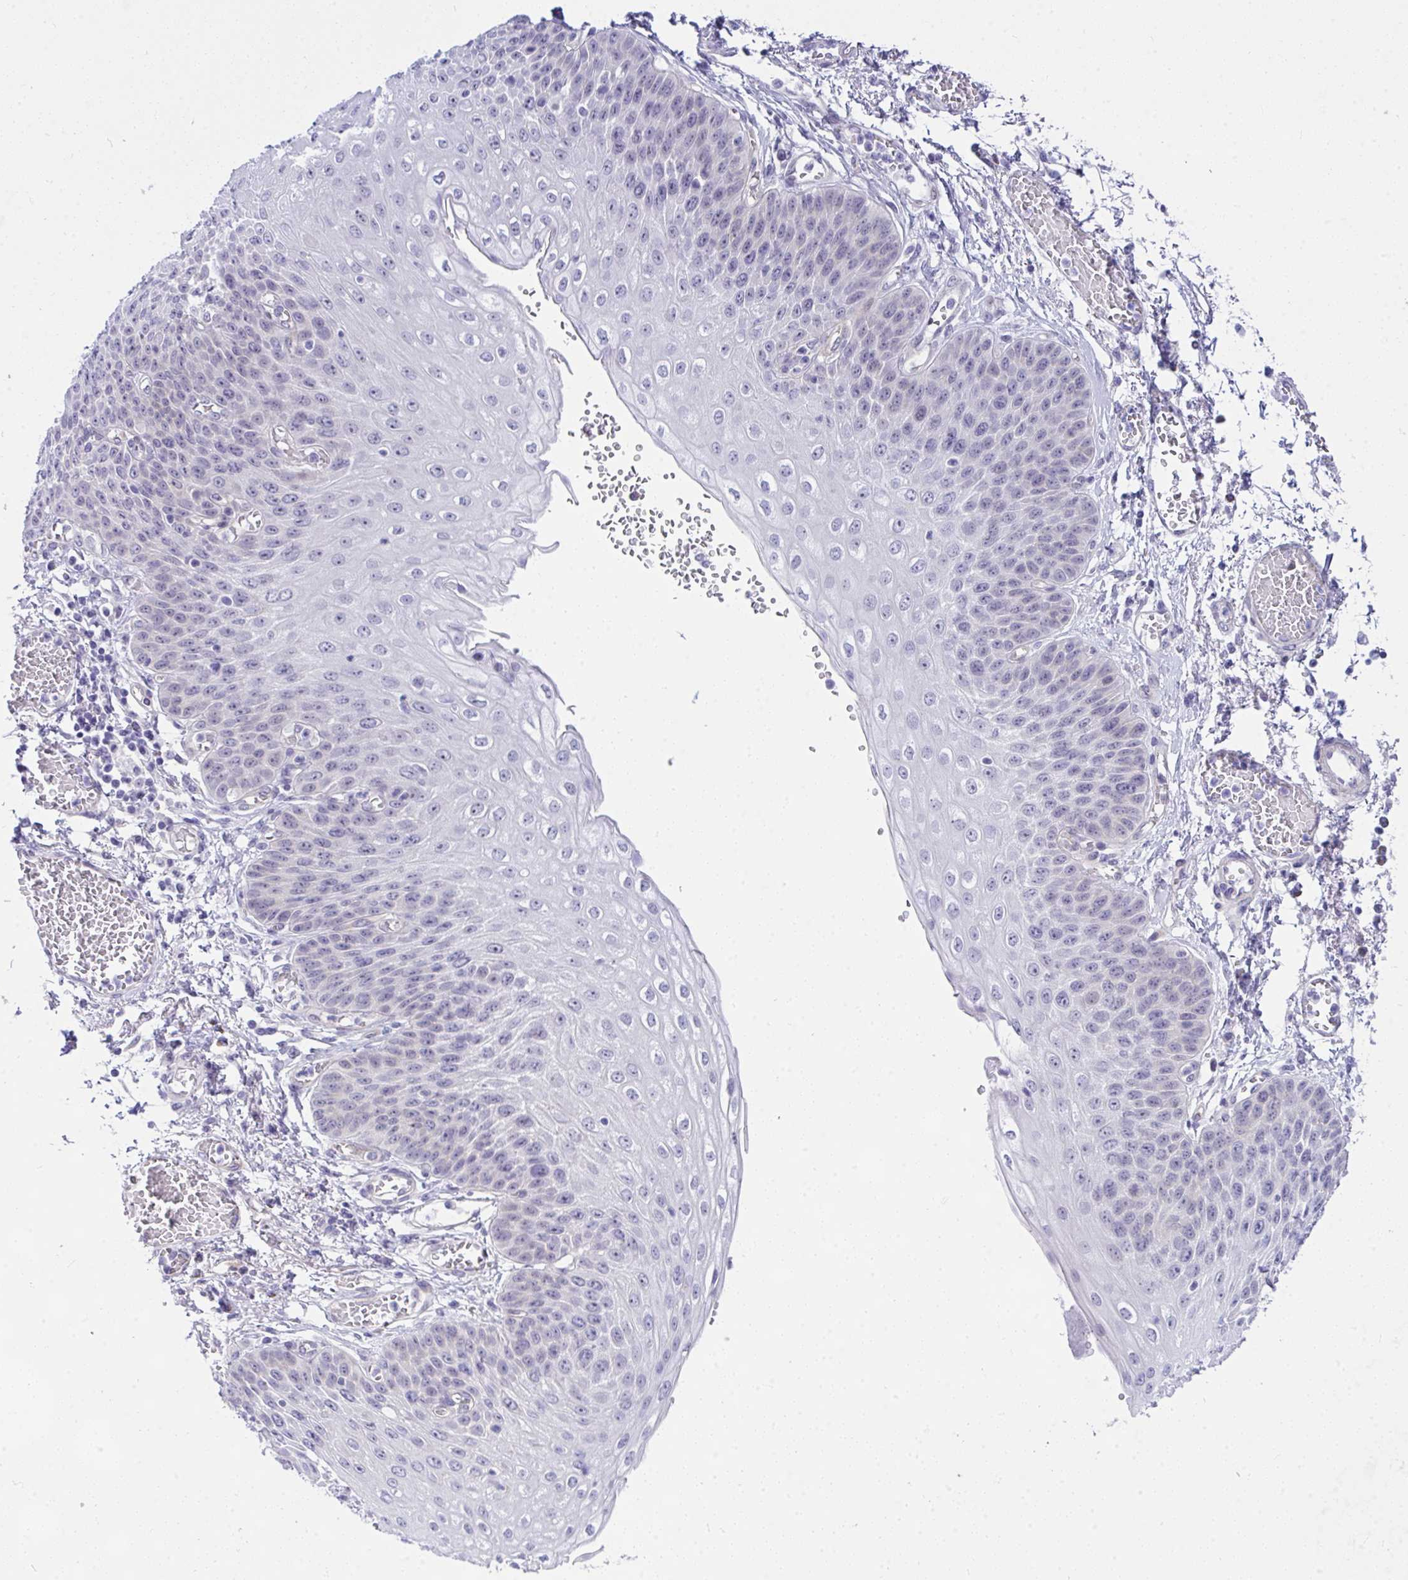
{"staining": {"intensity": "weak", "quantity": "<25%", "location": "nuclear"}, "tissue": "esophagus", "cell_type": "Squamous epithelial cells", "image_type": "normal", "snomed": [{"axis": "morphology", "description": "Normal tissue, NOS"}, {"axis": "morphology", "description": "Adenocarcinoma, NOS"}, {"axis": "topography", "description": "Esophagus"}], "caption": "There is no significant staining in squamous epithelial cells of esophagus. The staining is performed using DAB (3,3'-diaminobenzidine) brown chromogen with nuclei counter-stained in using hematoxylin.", "gene": "NFXL1", "patient": {"sex": "male", "age": 81}}